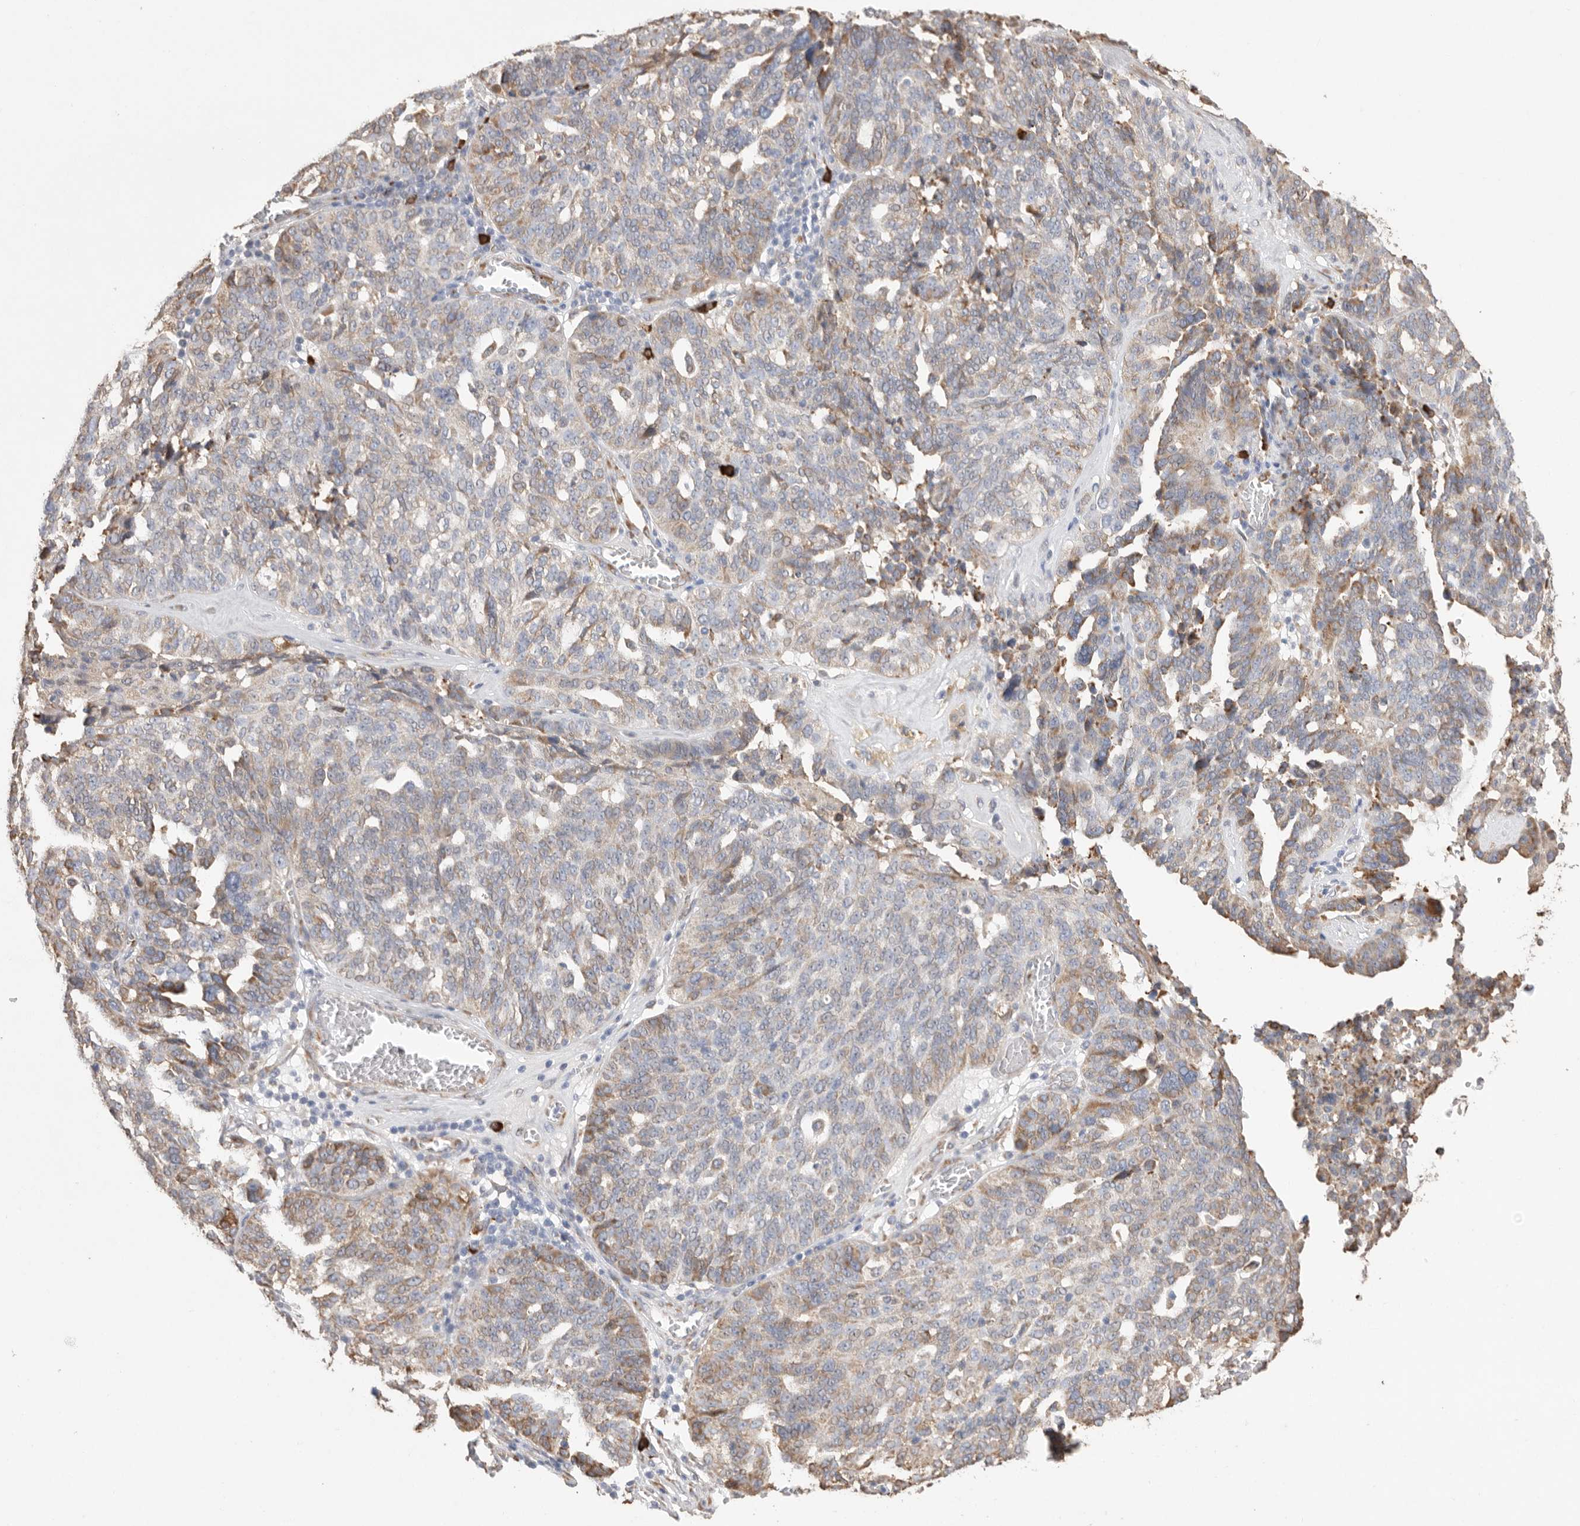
{"staining": {"intensity": "moderate", "quantity": "25%-75%", "location": "cytoplasmic/membranous"}, "tissue": "ovarian cancer", "cell_type": "Tumor cells", "image_type": "cancer", "snomed": [{"axis": "morphology", "description": "Cystadenocarcinoma, serous, NOS"}, {"axis": "topography", "description": "Ovary"}], "caption": "Immunohistochemistry staining of ovarian cancer, which reveals medium levels of moderate cytoplasmic/membranous staining in approximately 25%-75% of tumor cells indicating moderate cytoplasmic/membranous protein expression. The staining was performed using DAB (brown) for protein detection and nuclei were counterstained in hematoxylin (blue).", "gene": "BLOC1S5", "patient": {"sex": "female", "age": 59}}